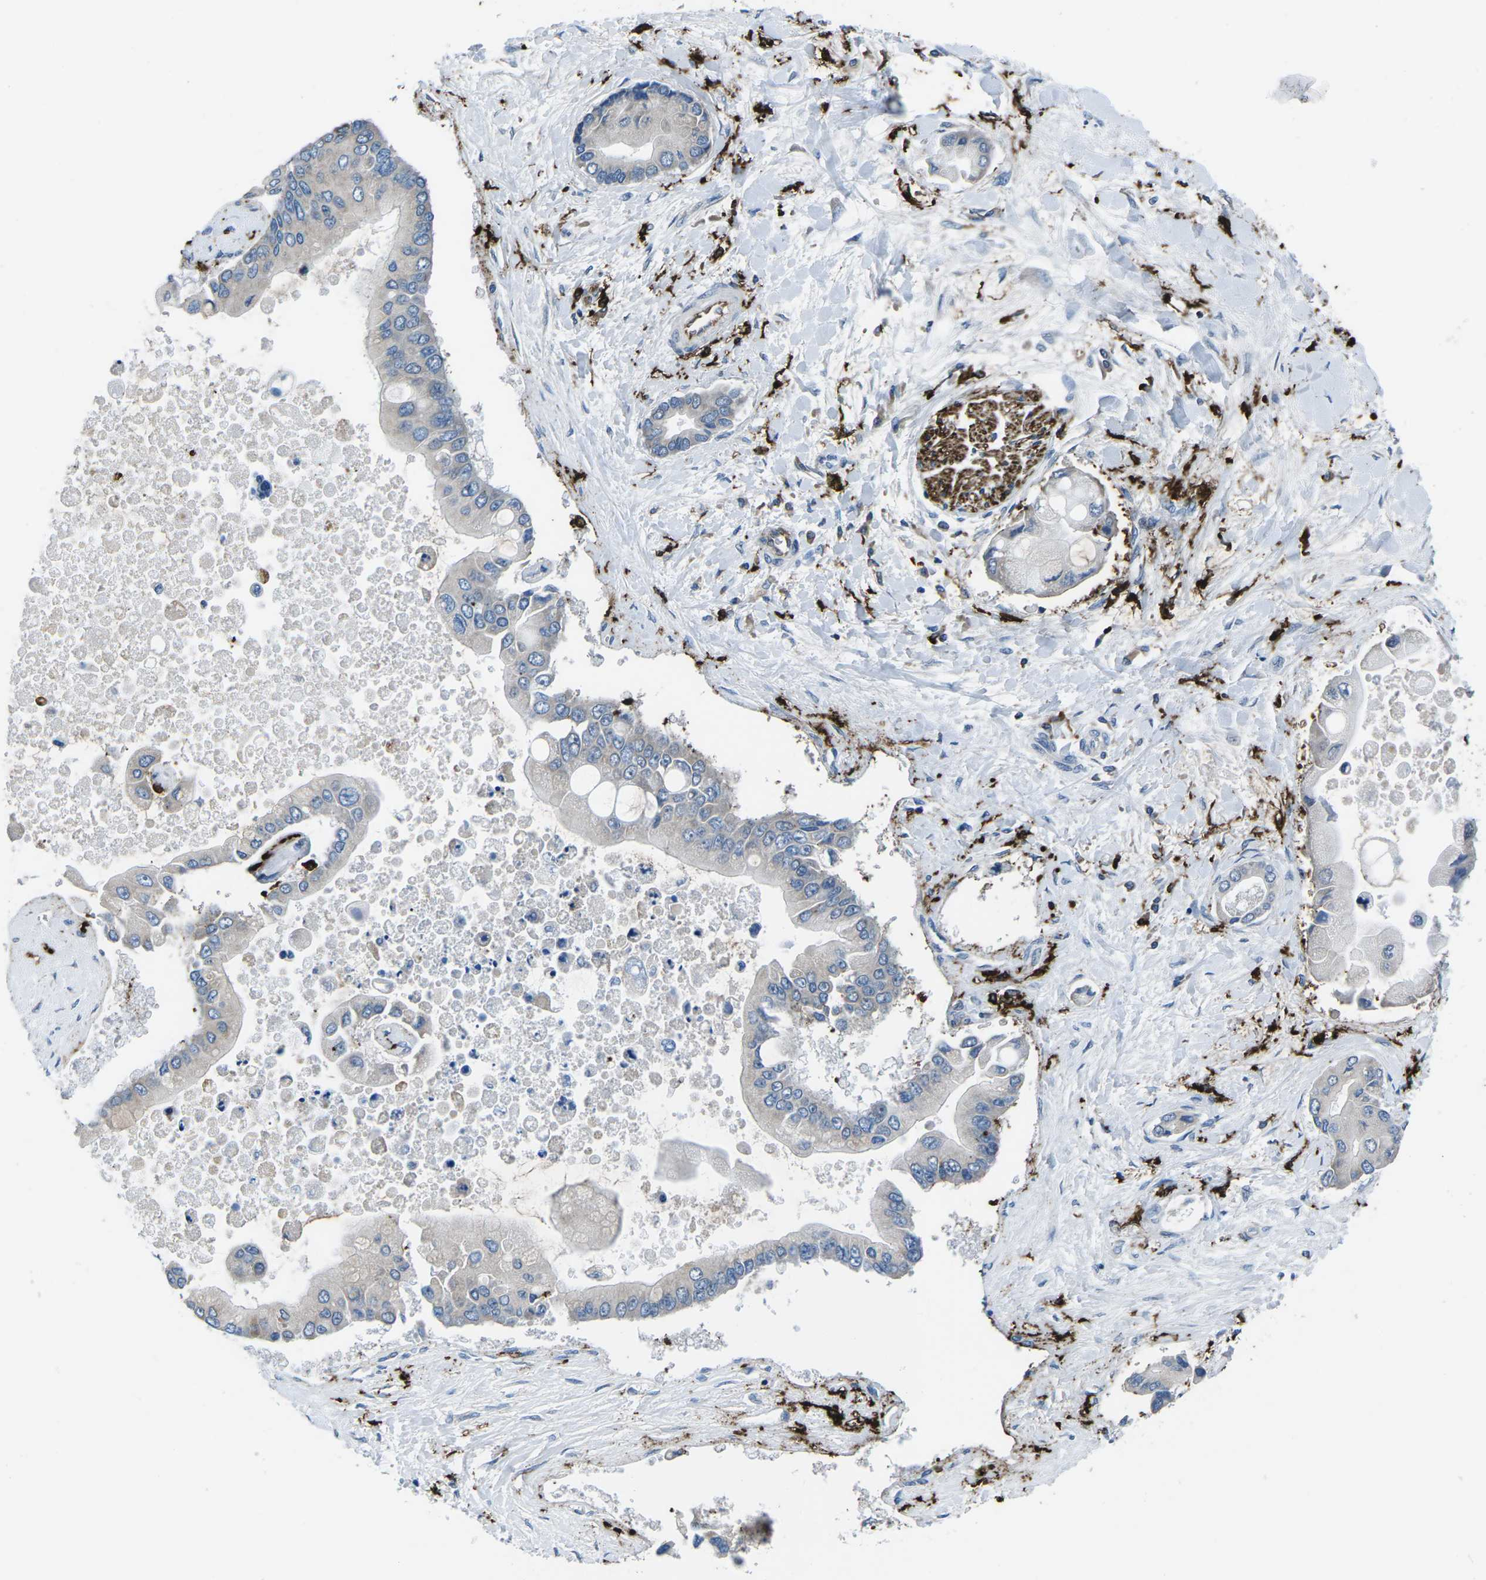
{"staining": {"intensity": "negative", "quantity": "none", "location": "none"}, "tissue": "liver cancer", "cell_type": "Tumor cells", "image_type": "cancer", "snomed": [{"axis": "morphology", "description": "Cholangiocarcinoma"}, {"axis": "topography", "description": "Liver"}], "caption": "Tumor cells are negative for brown protein staining in liver cancer (cholangiocarcinoma).", "gene": "PTPN1", "patient": {"sex": "male", "age": 50}}